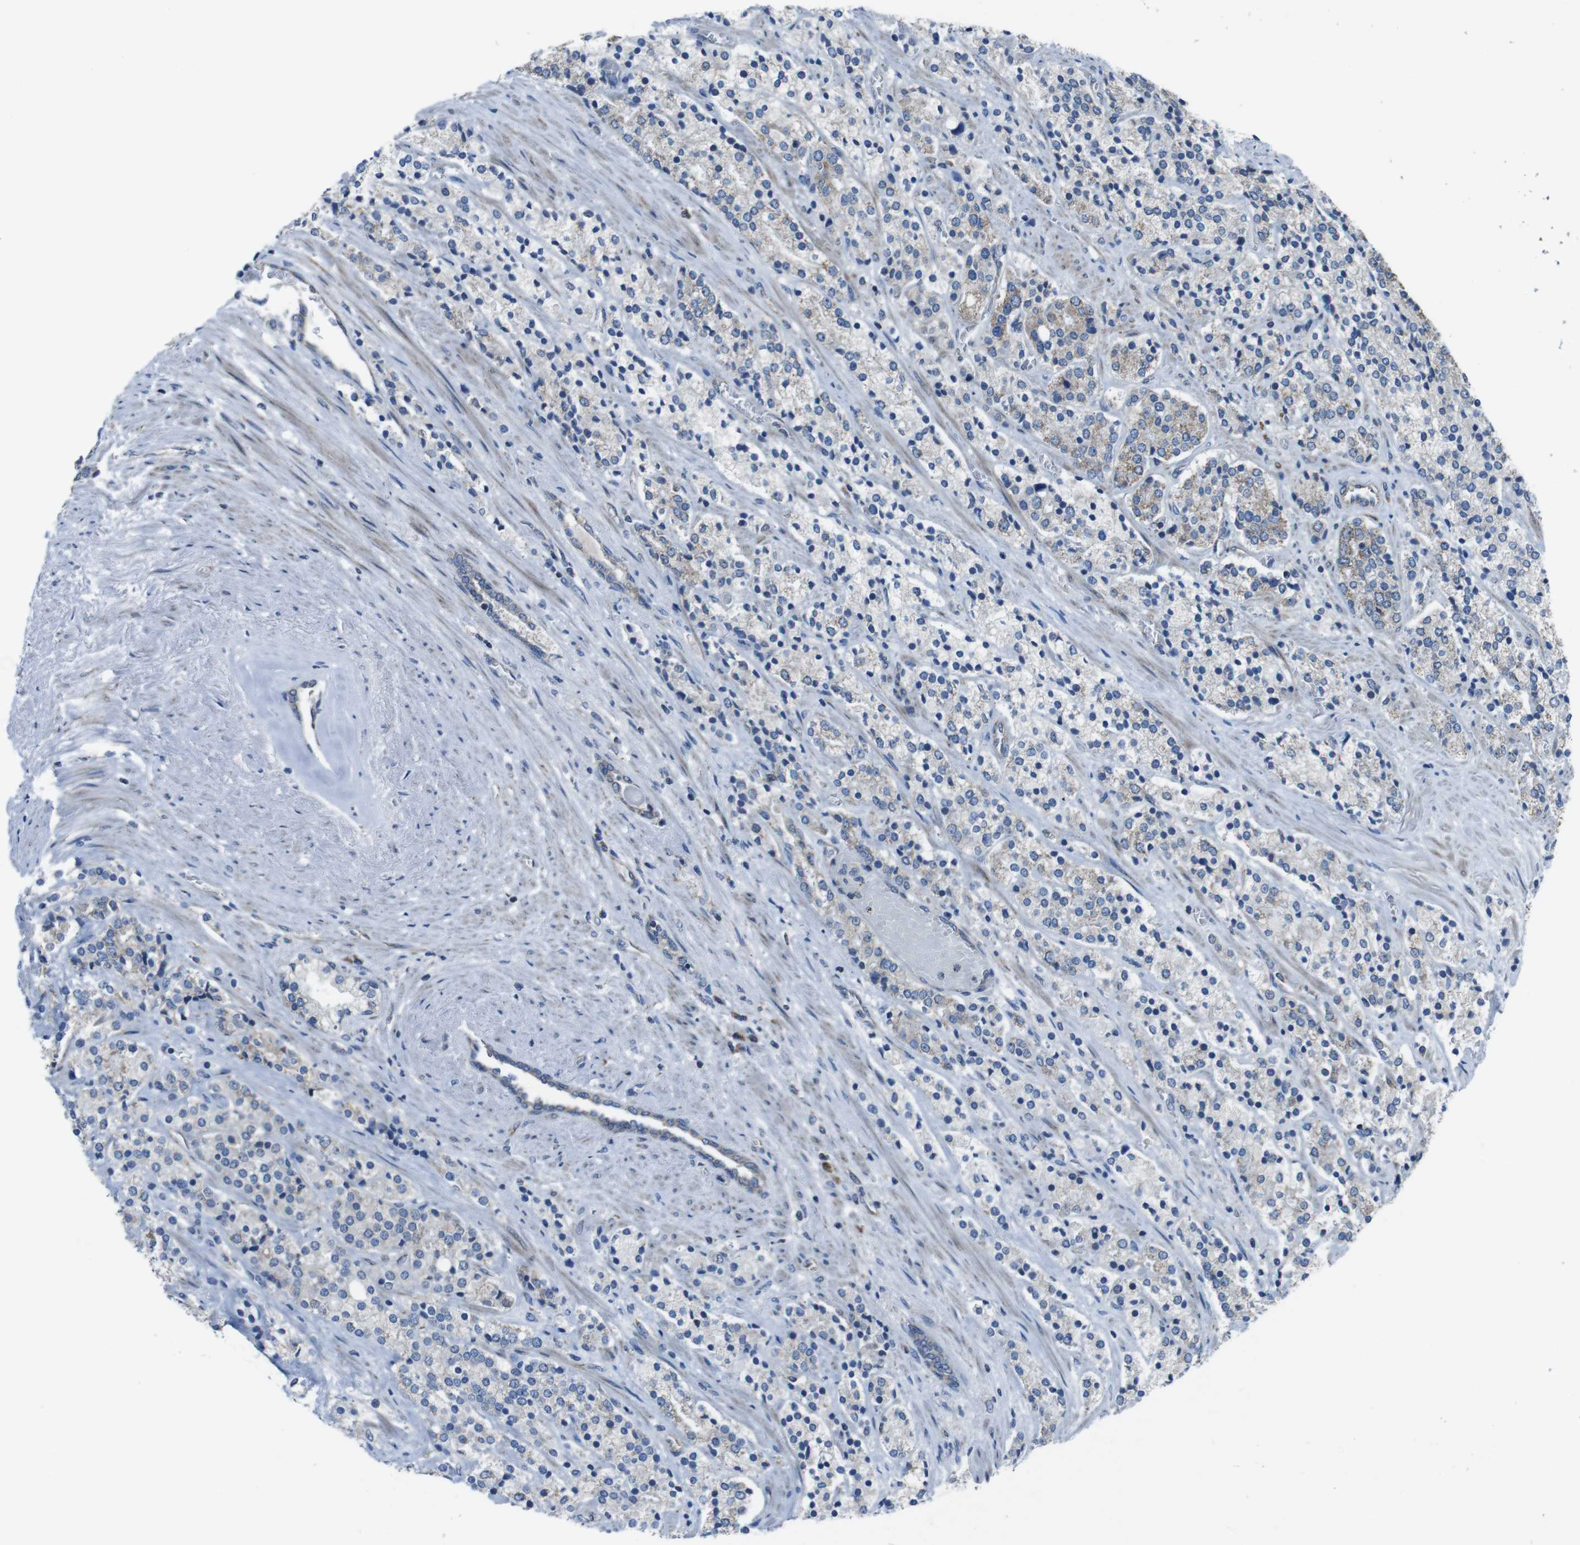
{"staining": {"intensity": "weak", "quantity": "<25%", "location": "cytoplasmic/membranous"}, "tissue": "prostate cancer", "cell_type": "Tumor cells", "image_type": "cancer", "snomed": [{"axis": "morphology", "description": "Adenocarcinoma, High grade"}, {"axis": "topography", "description": "Prostate"}], "caption": "IHC histopathology image of prostate cancer (adenocarcinoma (high-grade)) stained for a protein (brown), which exhibits no positivity in tumor cells. (DAB (3,3'-diaminobenzidine) immunohistochemistry with hematoxylin counter stain).", "gene": "GIMAP8", "patient": {"sex": "male", "age": 71}}